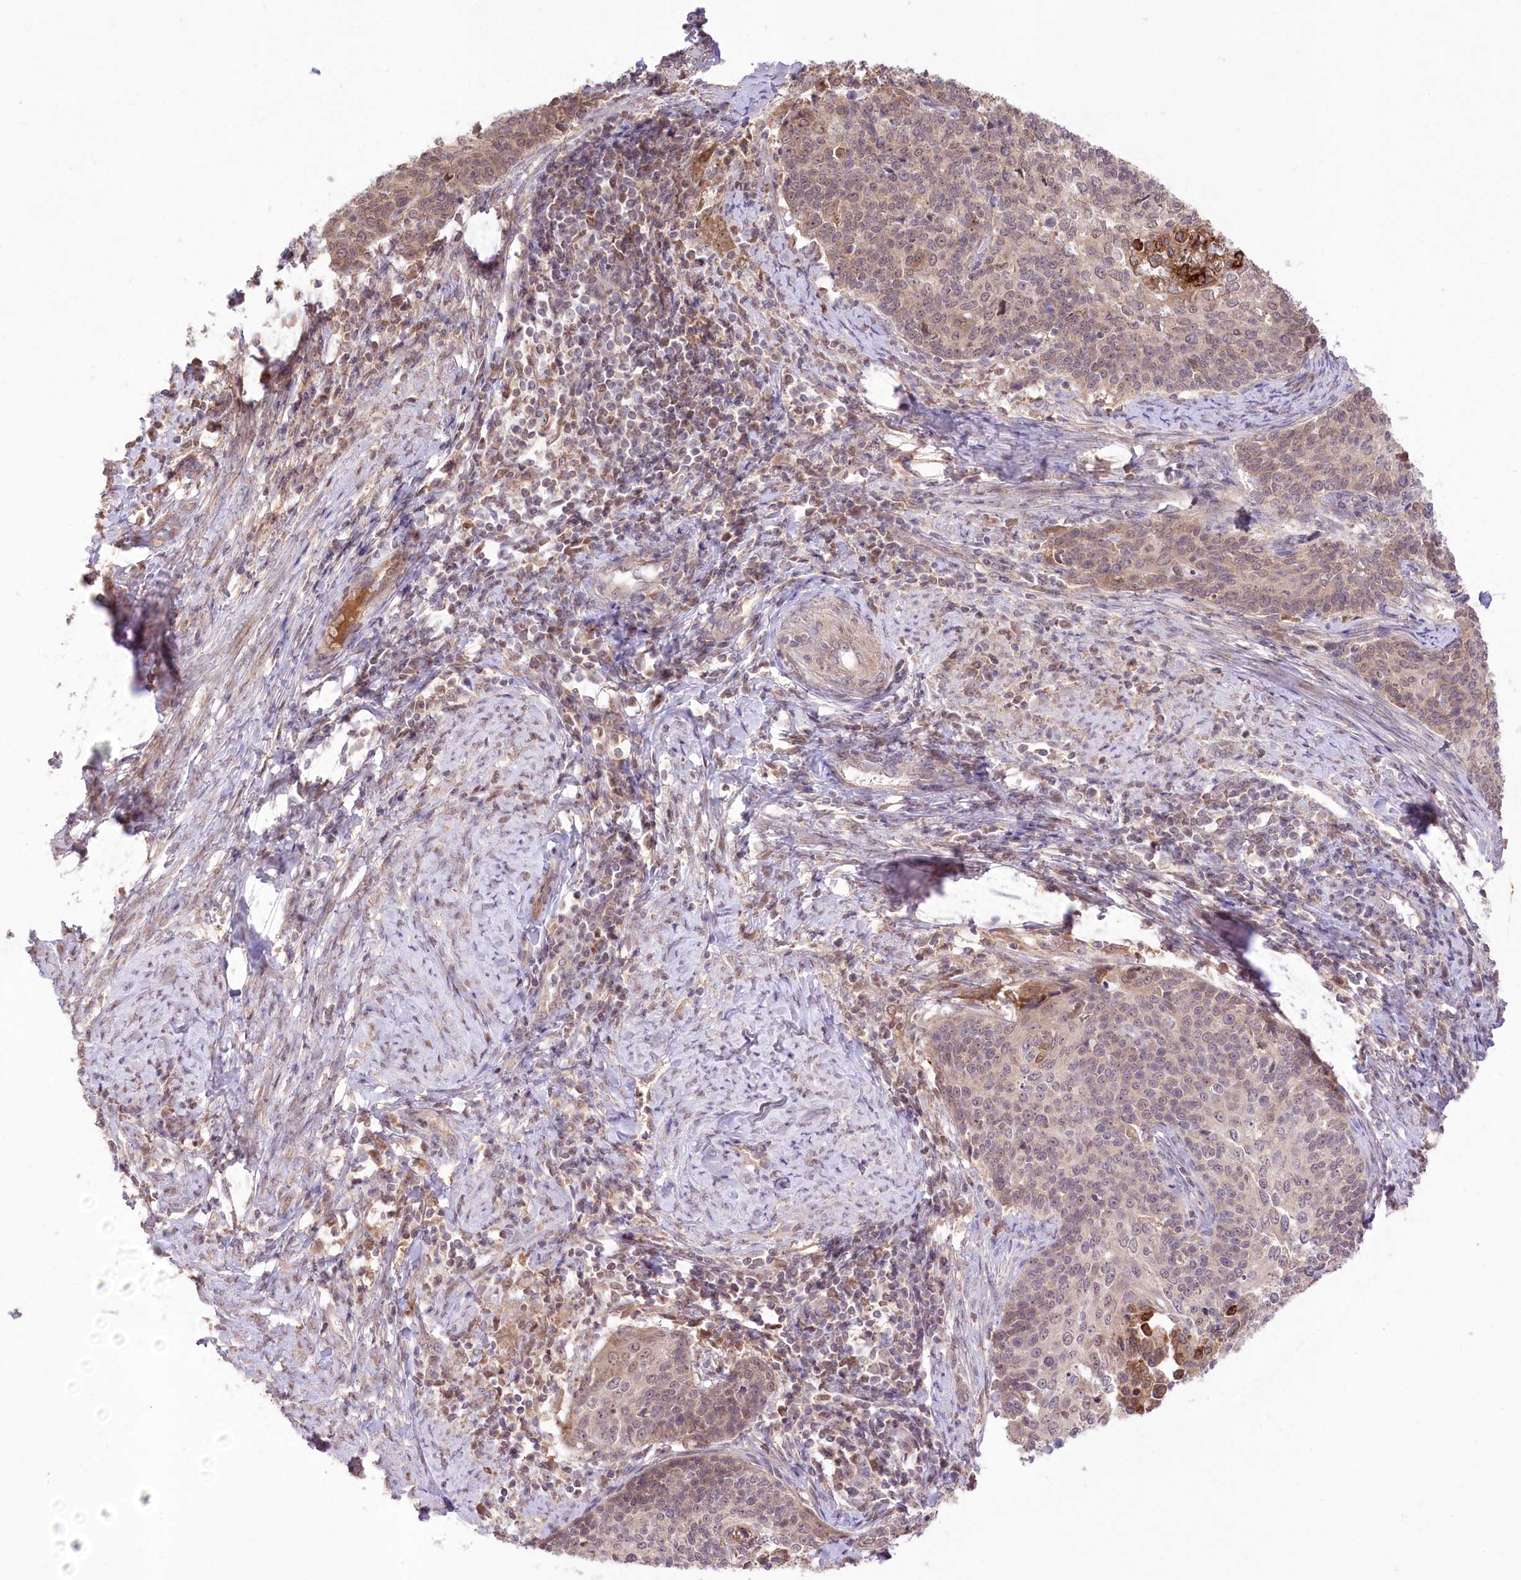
{"staining": {"intensity": "weak", "quantity": "25%-75%", "location": "cytoplasmic/membranous,nuclear"}, "tissue": "cervical cancer", "cell_type": "Tumor cells", "image_type": "cancer", "snomed": [{"axis": "morphology", "description": "Squamous cell carcinoma, NOS"}, {"axis": "topography", "description": "Cervix"}], "caption": "An IHC histopathology image of tumor tissue is shown. Protein staining in brown highlights weak cytoplasmic/membranous and nuclear positivity in cervical cancer (squamous cell carcinoma) within tumor cells.", "gene": "HELT", "patient": {"sex": "female", "age": 39}}